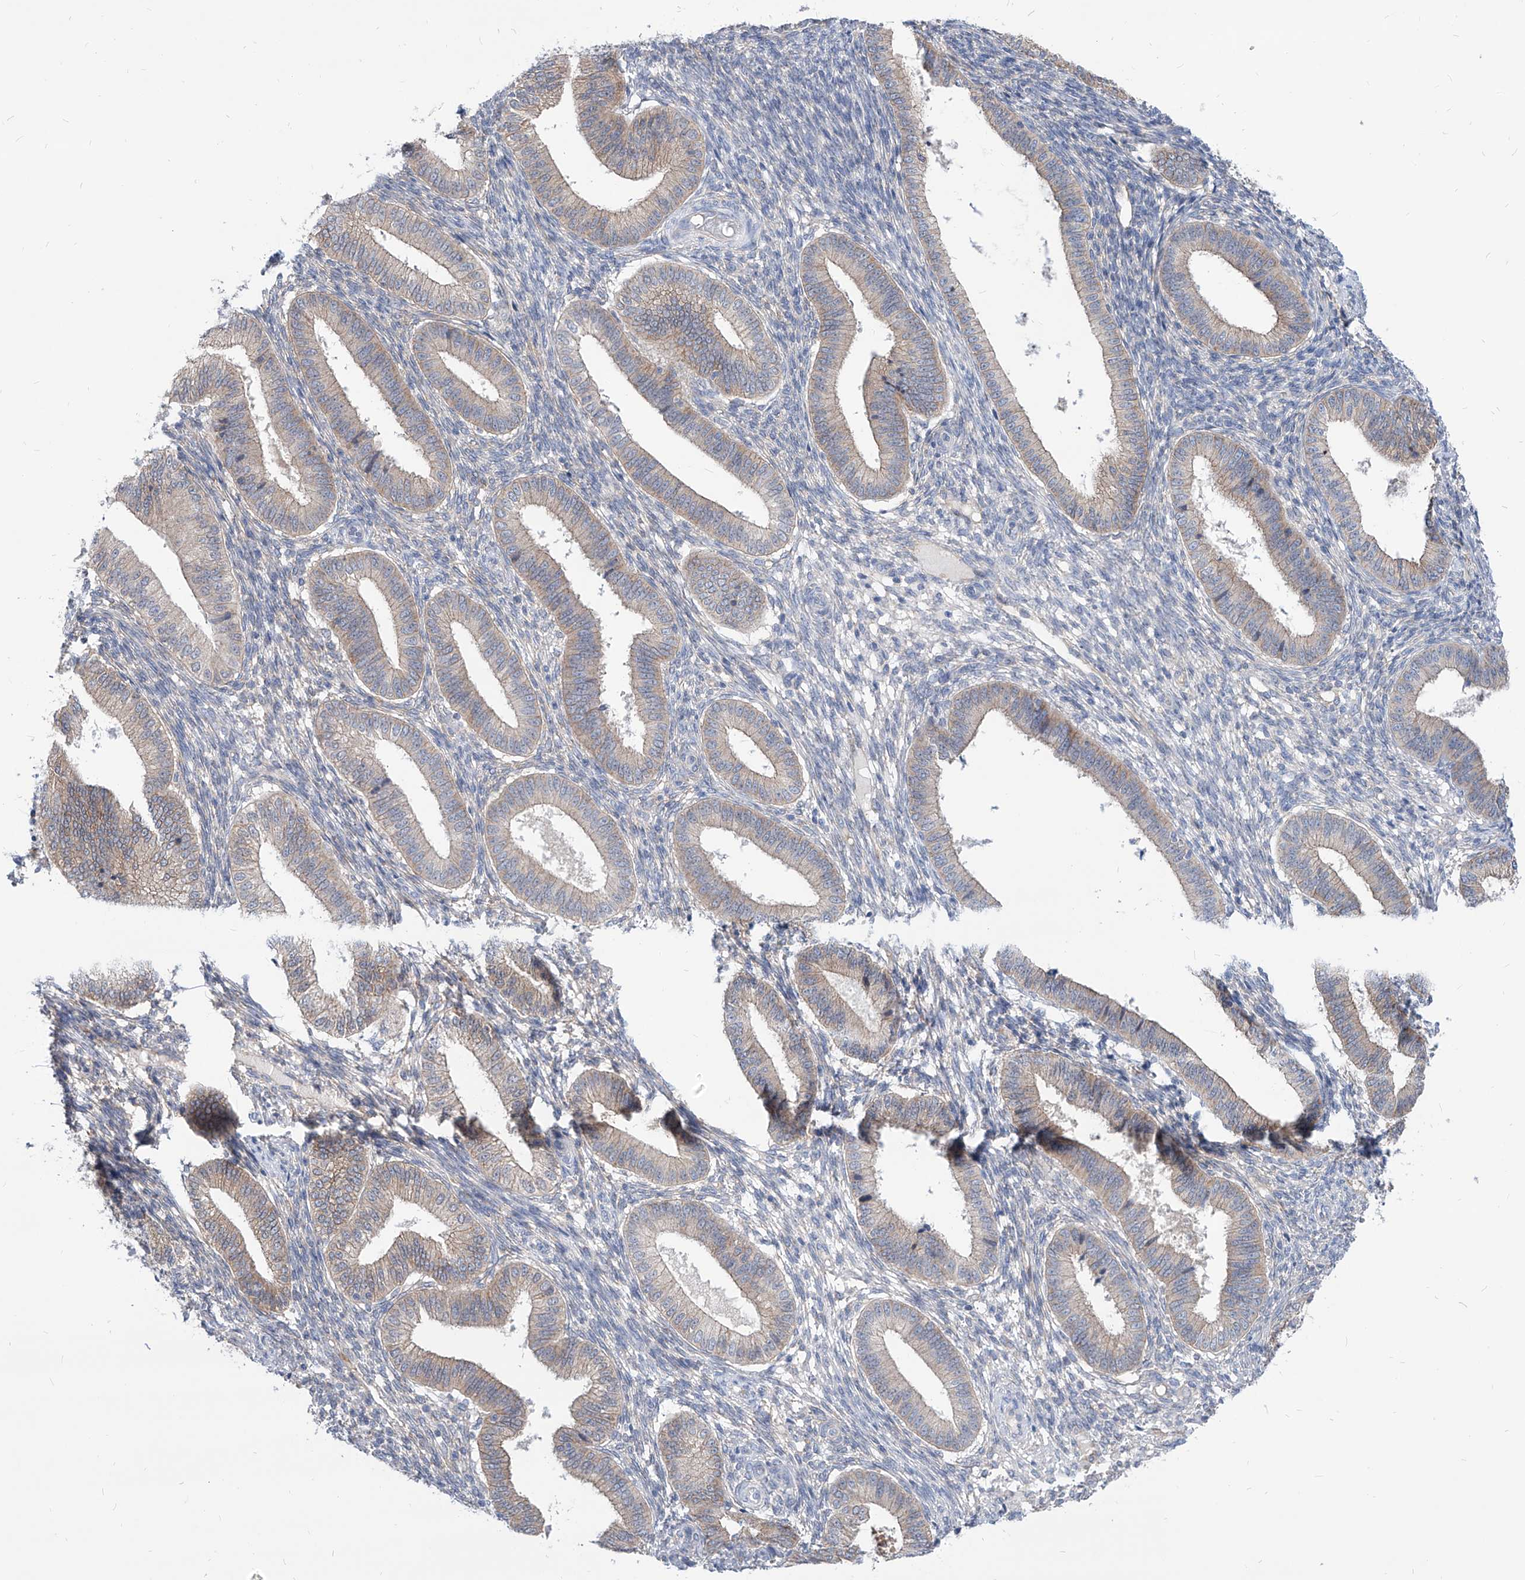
{"staining": {"intensity": "negative", "quantity": "none", "location": "none"}, "tissue": "endometrium", "cell_type": "Cells in endometrial stroma", "image_type": "normal", "snomed": [{"axis": "morphology", "description": "Normal tissue, NOS"}, {"axis": "topography", "description": "Endometrium"}], "caption": "Cells in endometrial stroma show no significant expression in unremarkable endometrium. (DAB (3,3'-diaminobenzidine) IHC visualized using brightfield microscopy, high magnification).", "gene": "AKAP10", "patient": {"sex": "female", "age": 39}}